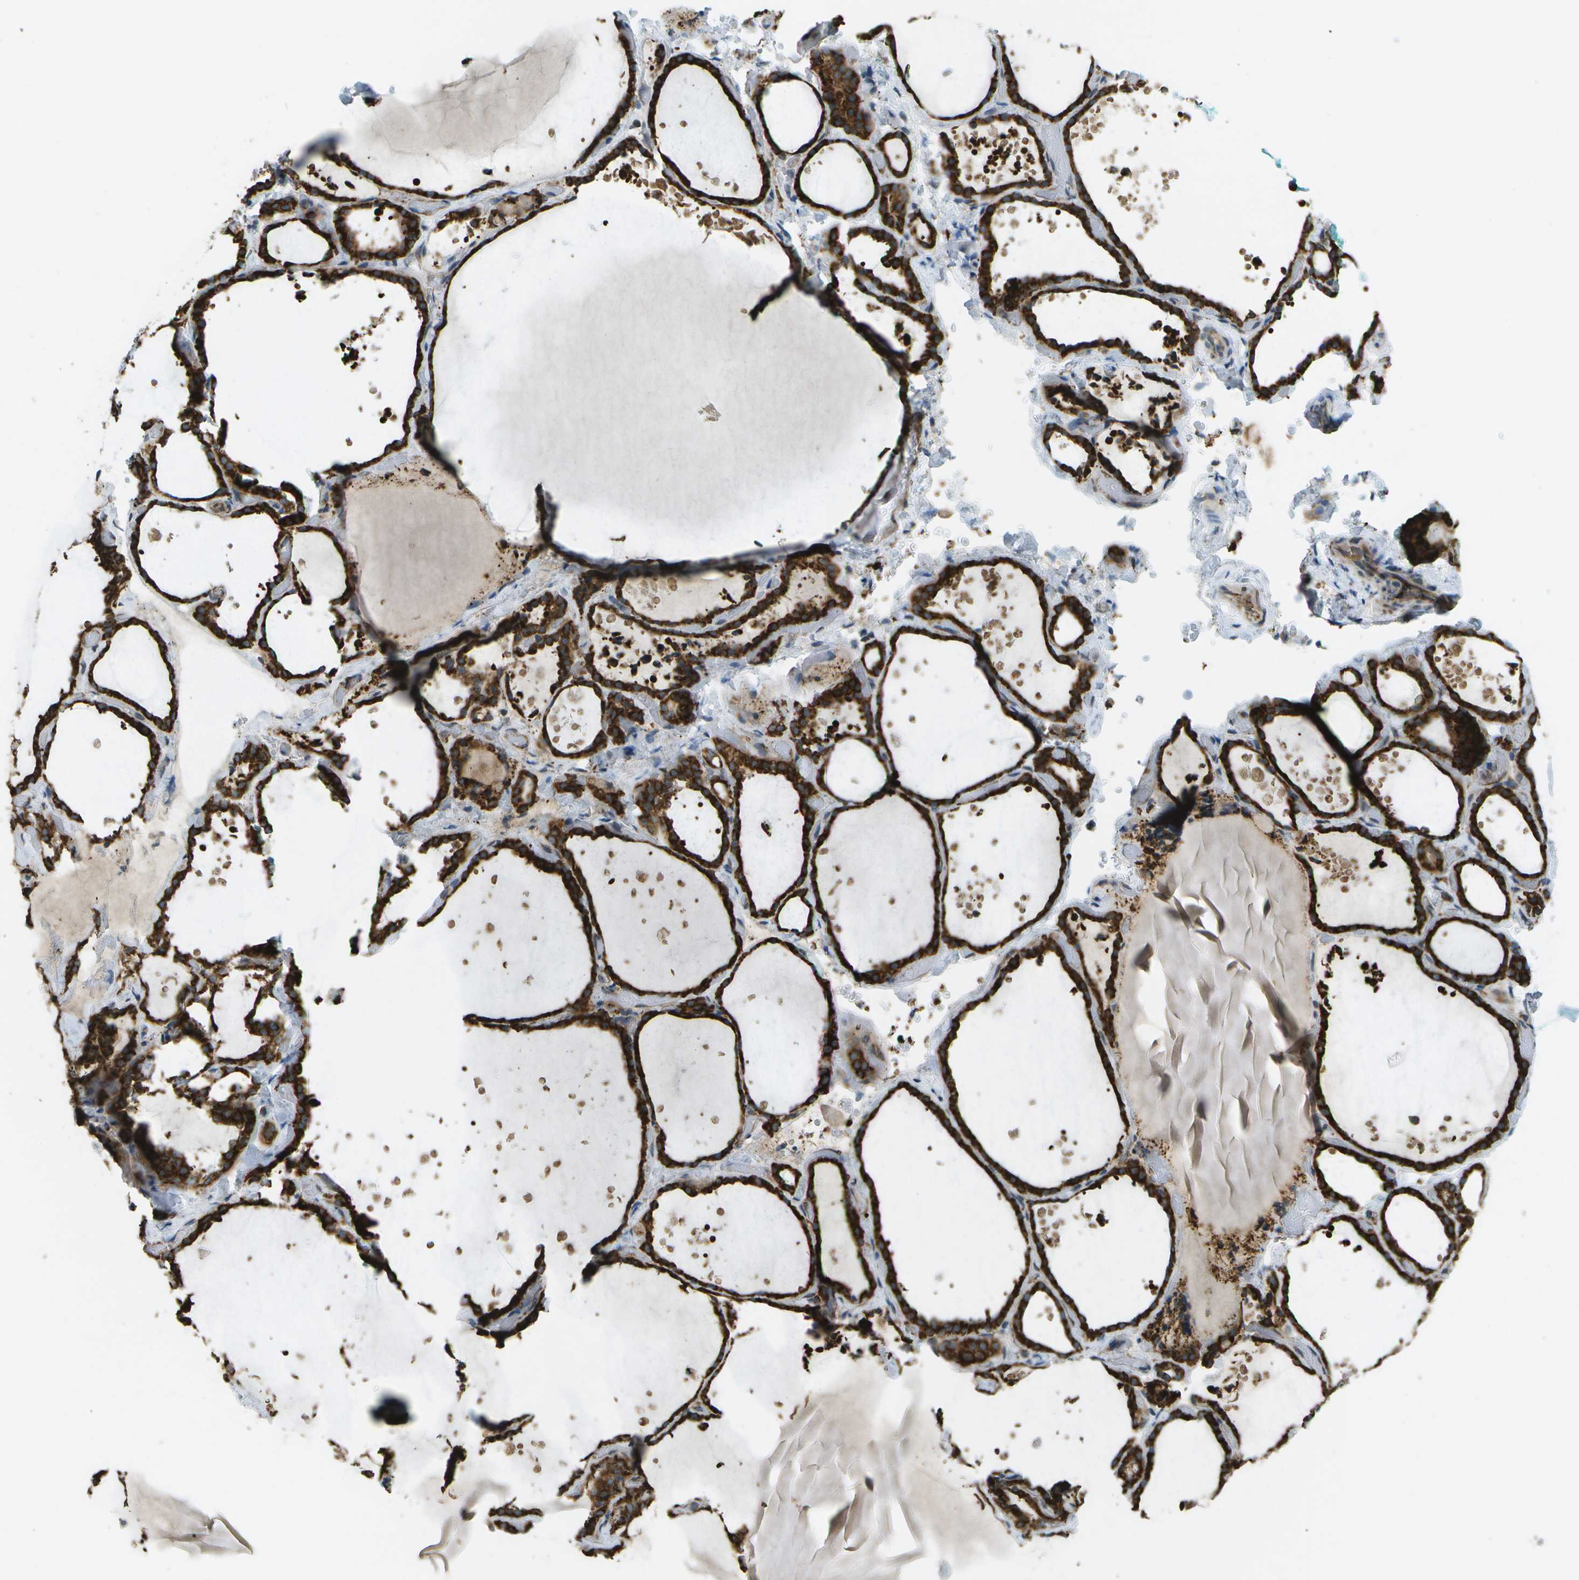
{"staining": {"intensity": "strong", "quantity": ">75%", "location": "cytoplasmic/membranous"}, "tissue": "thyroid gland", "cell_type": "Glandular cells", "image_type": "normal", "snomed": [{"axis": "morphology", "description": "Normal tissue, NOS"}, {"axis": "topography", "description": "Thyroid gland"}], "caption": "An immunohistochemistry histopathology image of unremarkable tissue is shown. Protein staining in brown labels strong cytoplasmic/membranous positivity in thyroid gland within glandular cells. (DAB (3,3'-diaminobenzidine) IHC, brown staining for protein, blue staining for nuclei).", "gene": "USP30", "patient": {"sex": "female", "age": 44}}